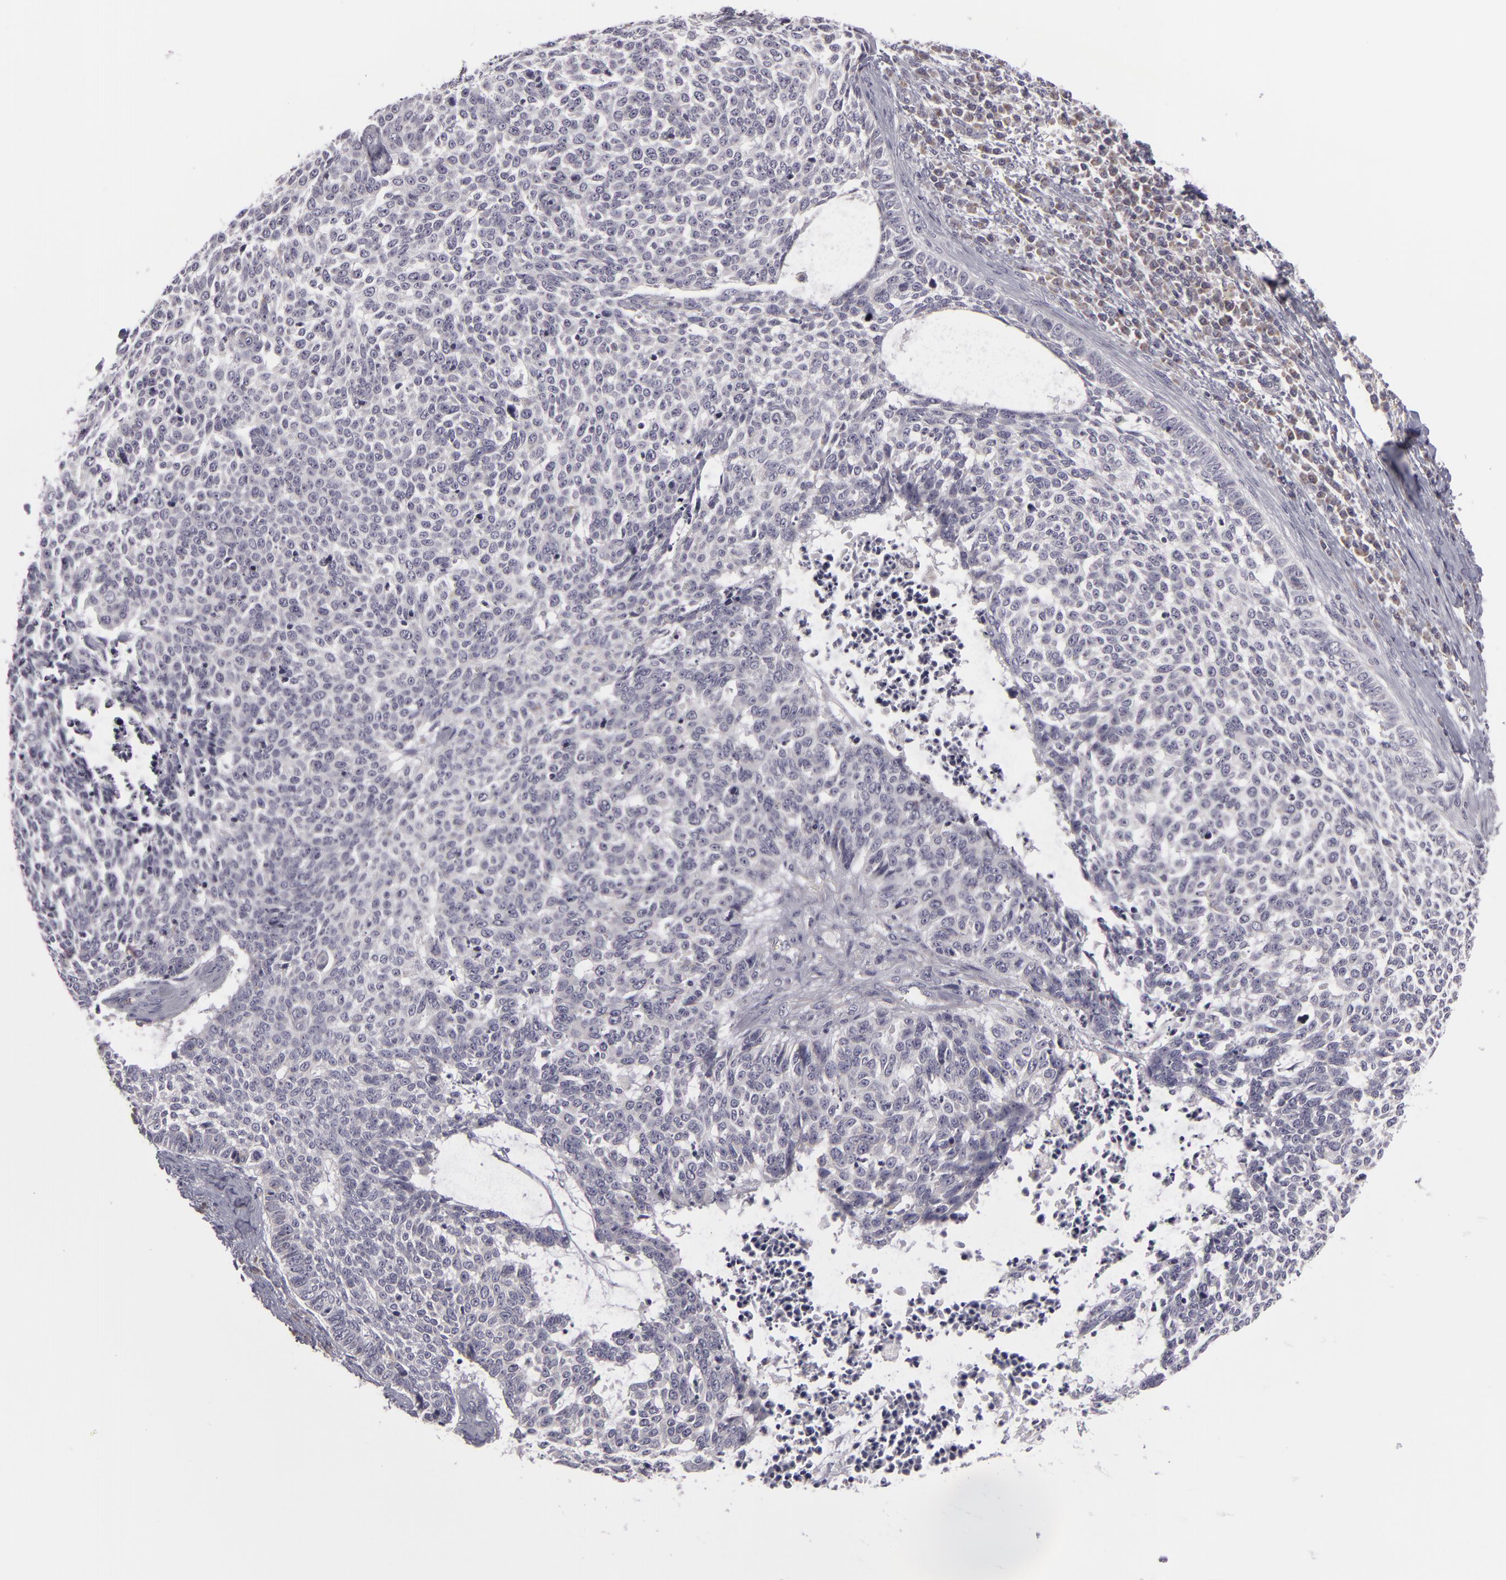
{"staining": {"intensity": "negative", "quantity": "none", "location": "none"}, "tissue": "skin cancer", "cell_type": "Tumor cells", "image_type": "cancer", "snomed": [{"axis": "morphology", "description": "Basal cell carcinoma"}, {"axis": "topography", "description": "Skin"}], "caption": "This is an IHC histopathology image of basal cell carcinoma (skin). There is no positivity in tumor cells.", "gene": "ATP2B3", "patient": {"sex": "female", "age": 89}}